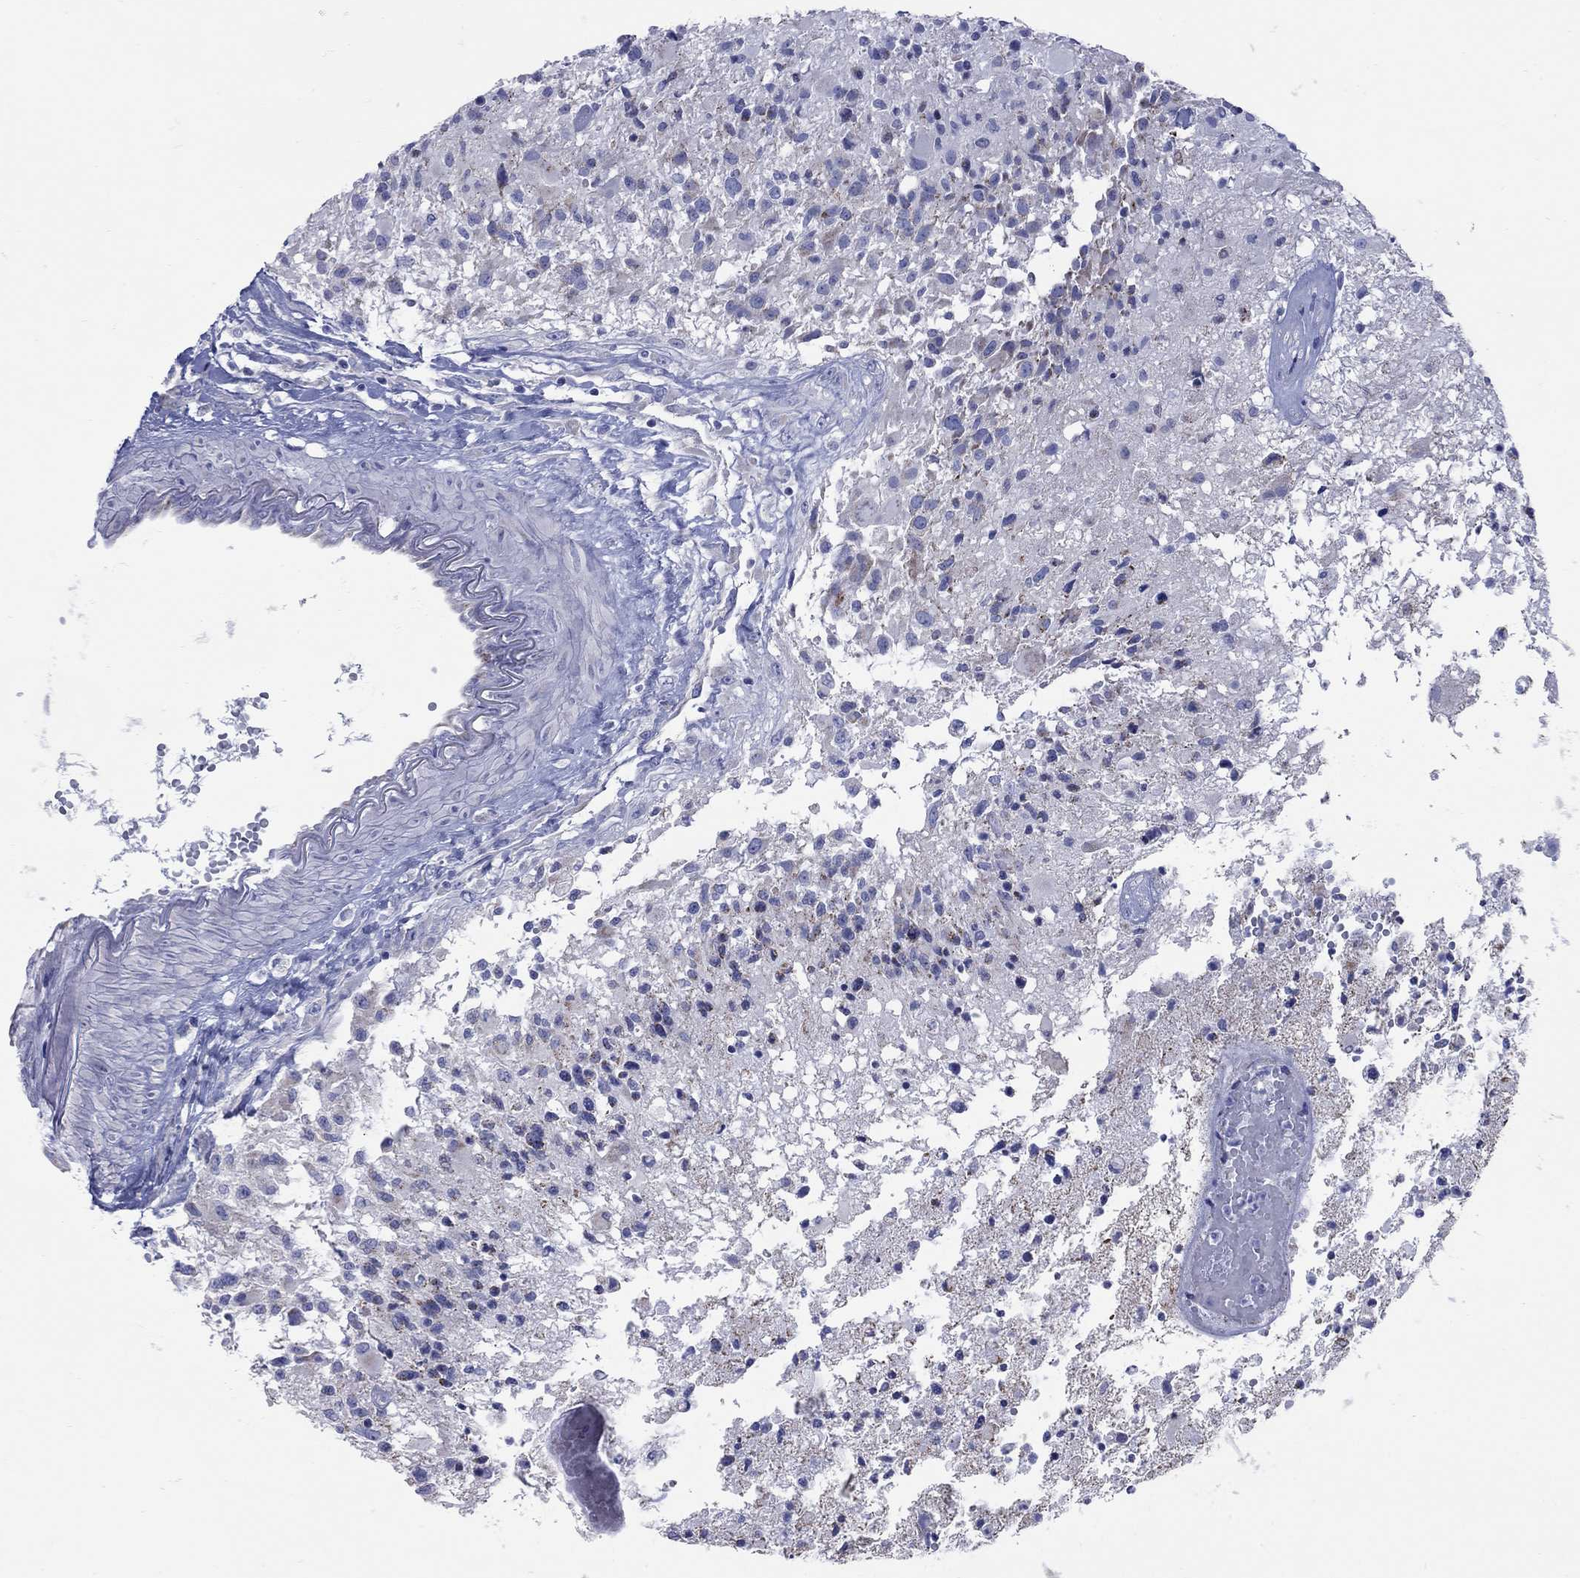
{"staining": {"intensity": "negative", "quantity": "none", "location": "none"}, "tissue": "glioma", "cell_type": "Tumor cells", "image_type": "cancer", "snomed": [{"axis": "morphology", "description": "Glioma, malignant, High grade"}, {"axis": "topography", "description": "Brain"}], "caption": "IHC of malignant high-grade glioma displays no expression in tumor cells.", "gene": "PDZD3", "patient": {"sex": "female", "age": 63}}